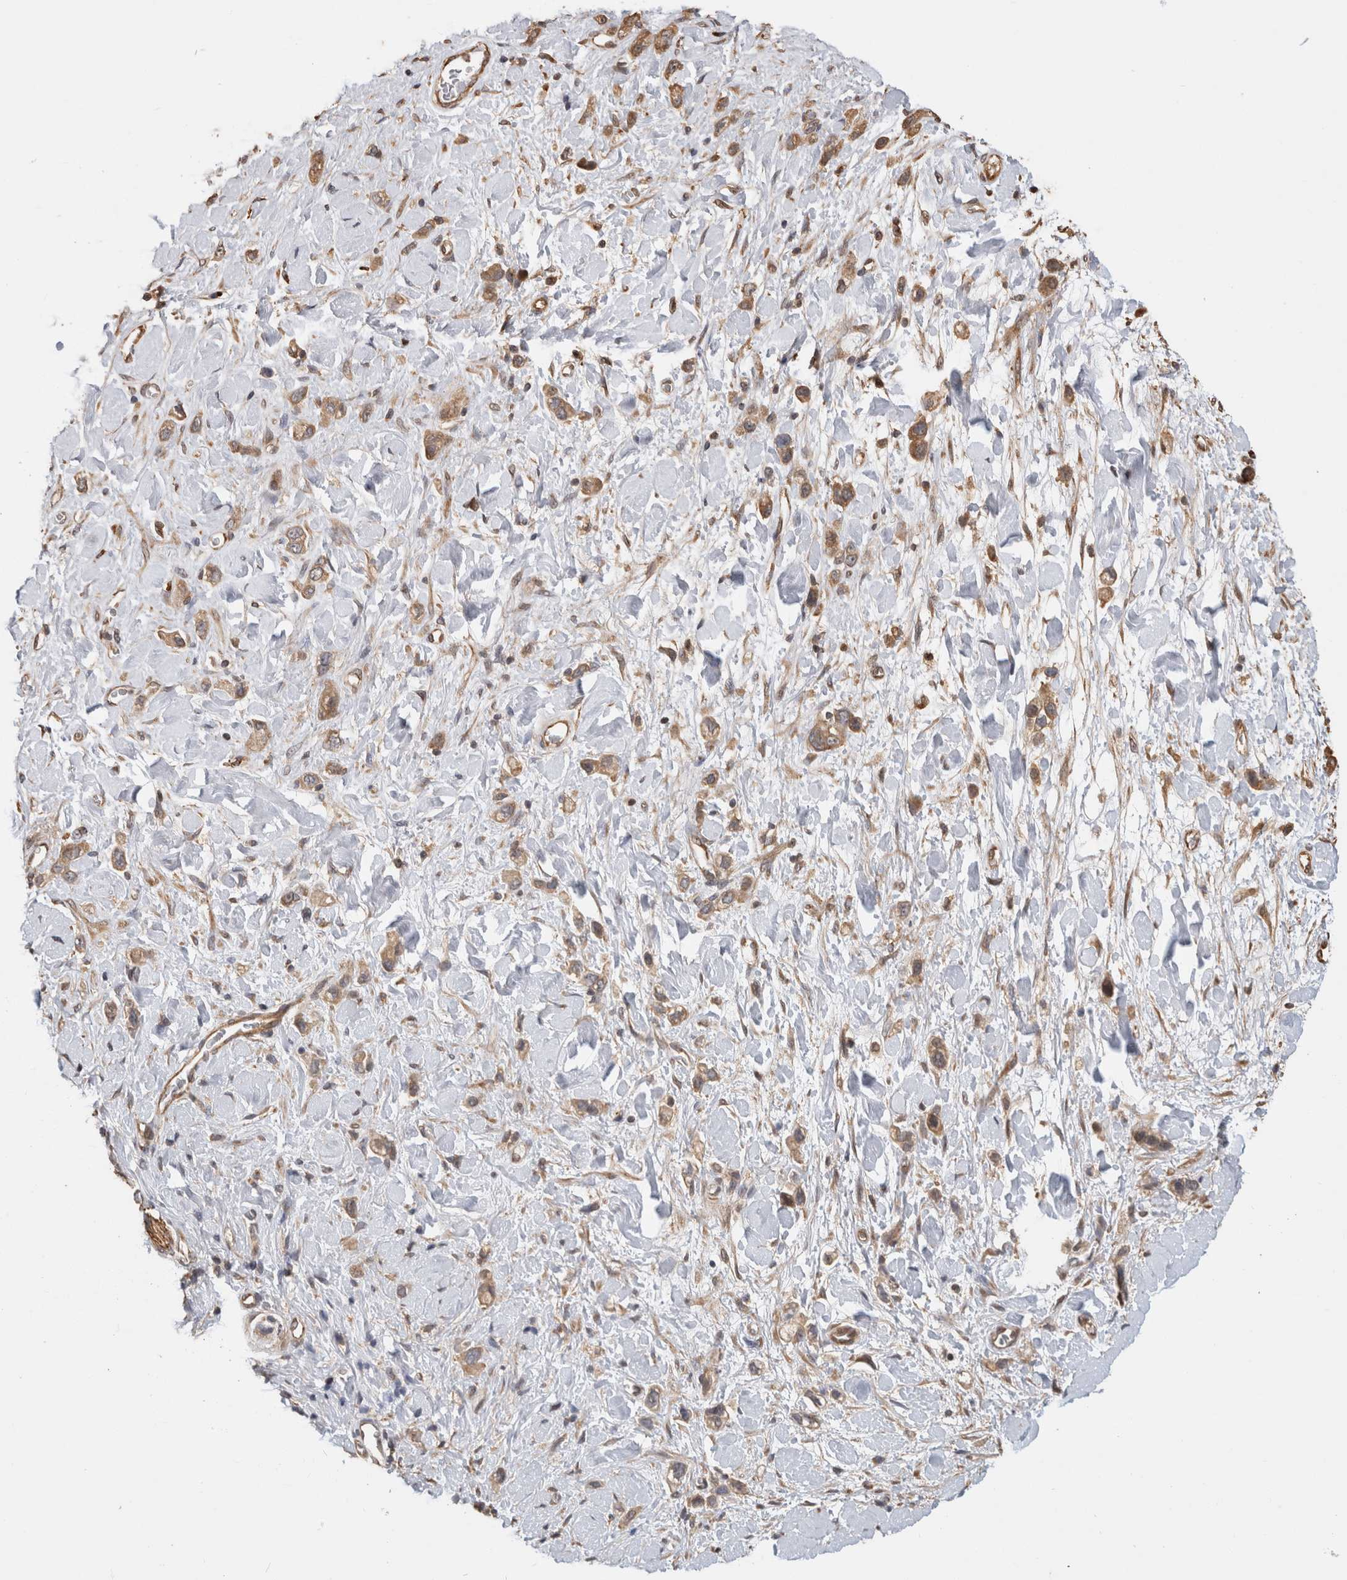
{"staining": {"intensity": "moderate", "quantity": ">75%", "location": "cytoplasmic/membranous"}, "tissue": "stomach cancer", "cell_type": "Tumor cells", "image_type": "cancer", "snomed": [{"axis": "morphology", "description": "Adenocarcinoma, NOS"}, {"axis": "topography", "description": "Stomach"}], "caption": "This histopathology image reveals immunohistochemistry staining of human stomach cancer, with medium moderate cytoplasmic/membranous positivity in about >75% of tumor cells.", "gene": "CLIP1", "patient": {"sex": "female", "age": 65}}